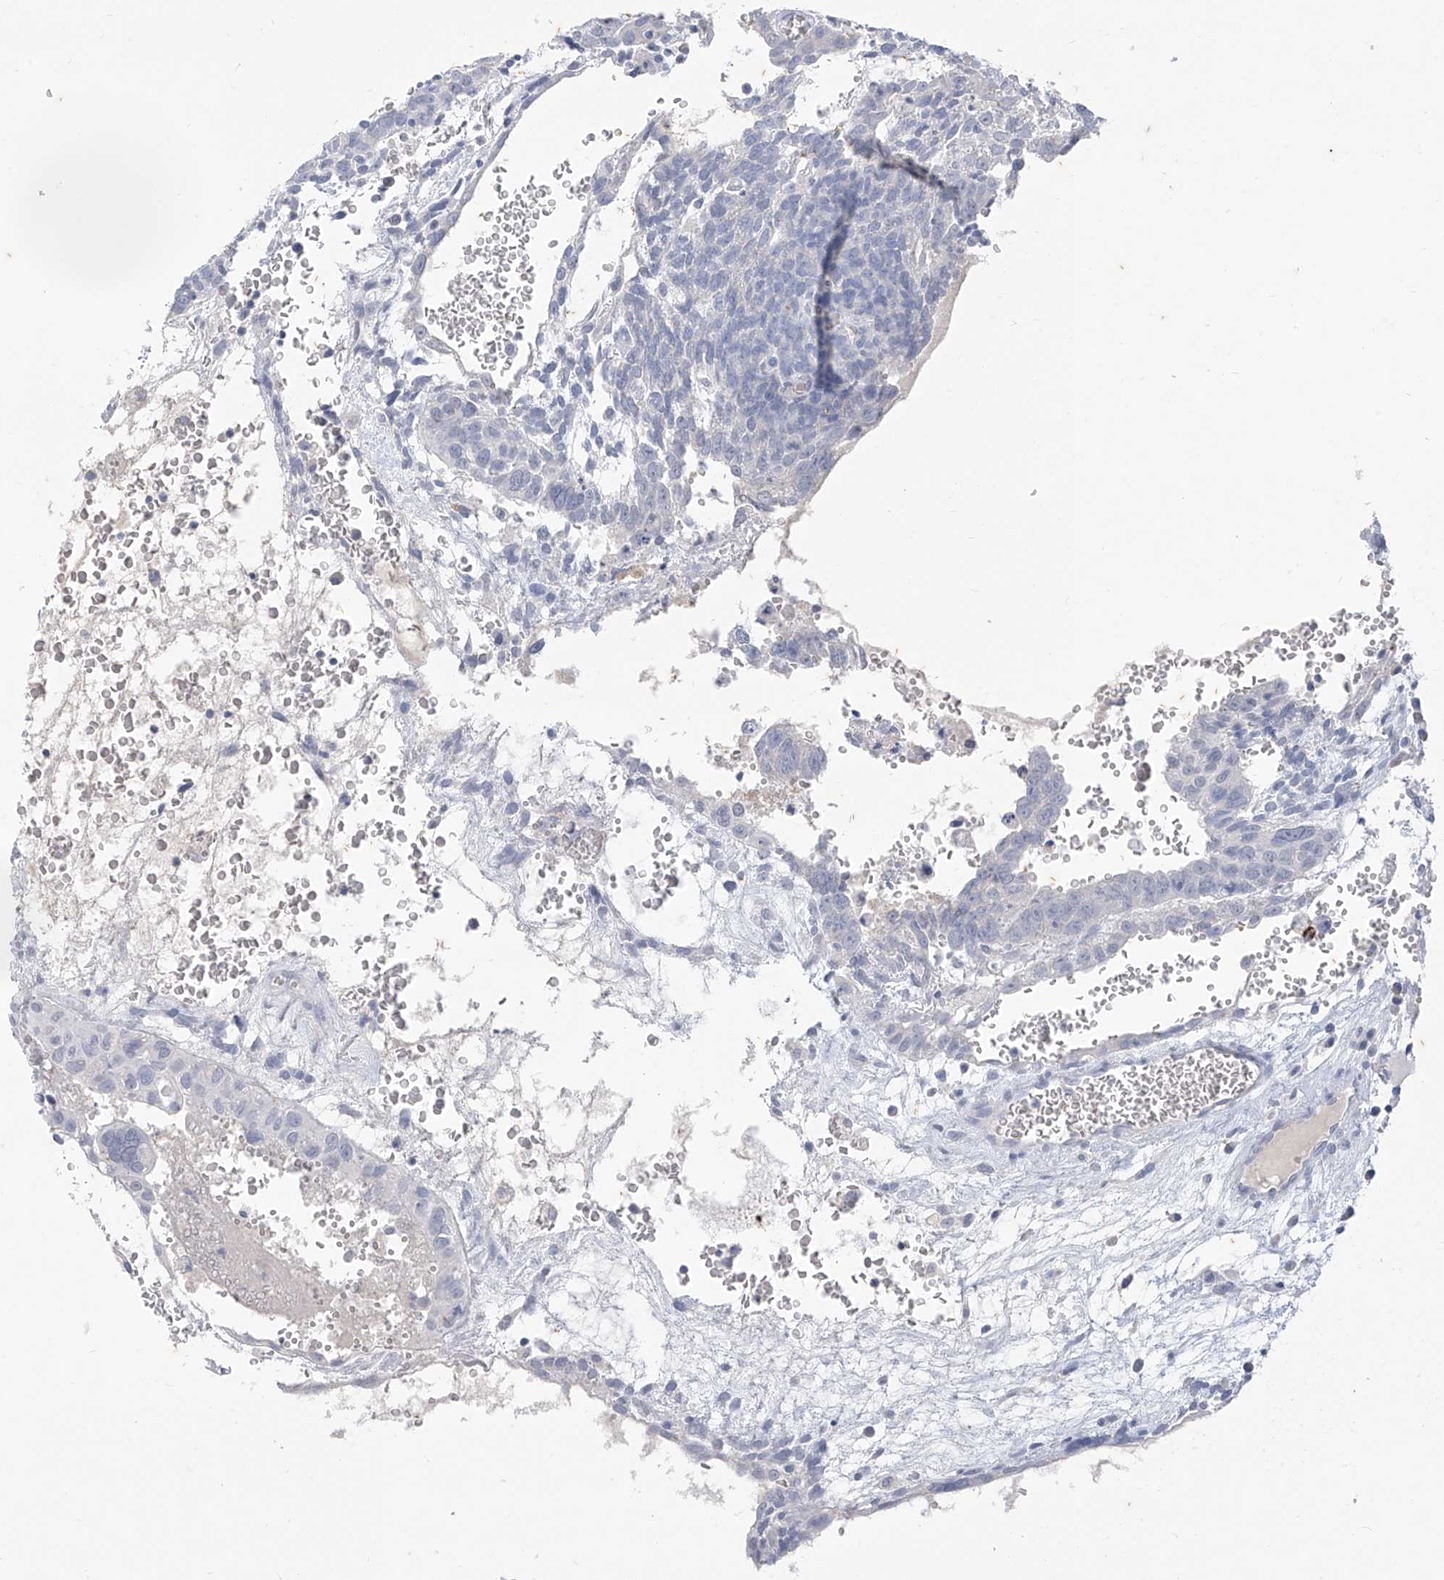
{"staining": {"intensity": "negative", "quantity": "none", "location": "none"}, "tissue": "testis cancer", "cell_type": "Tumor cells", "image_type": "cancer", "snomed": [{"axis": "morphology", "description": "Seminoma, NOS"}, {"axis": "morphology", "description": "Carcinoma, Embryonal, NOS"}, {"axis": "topography", "description": "Testis"}], "caption": "This is an IHC photomicrograph of embryonal carcinoma (testis). There is no staining in tumor cells.", "gene": "CX3CR1", "patient": {"sex": "male", "age": 52}}